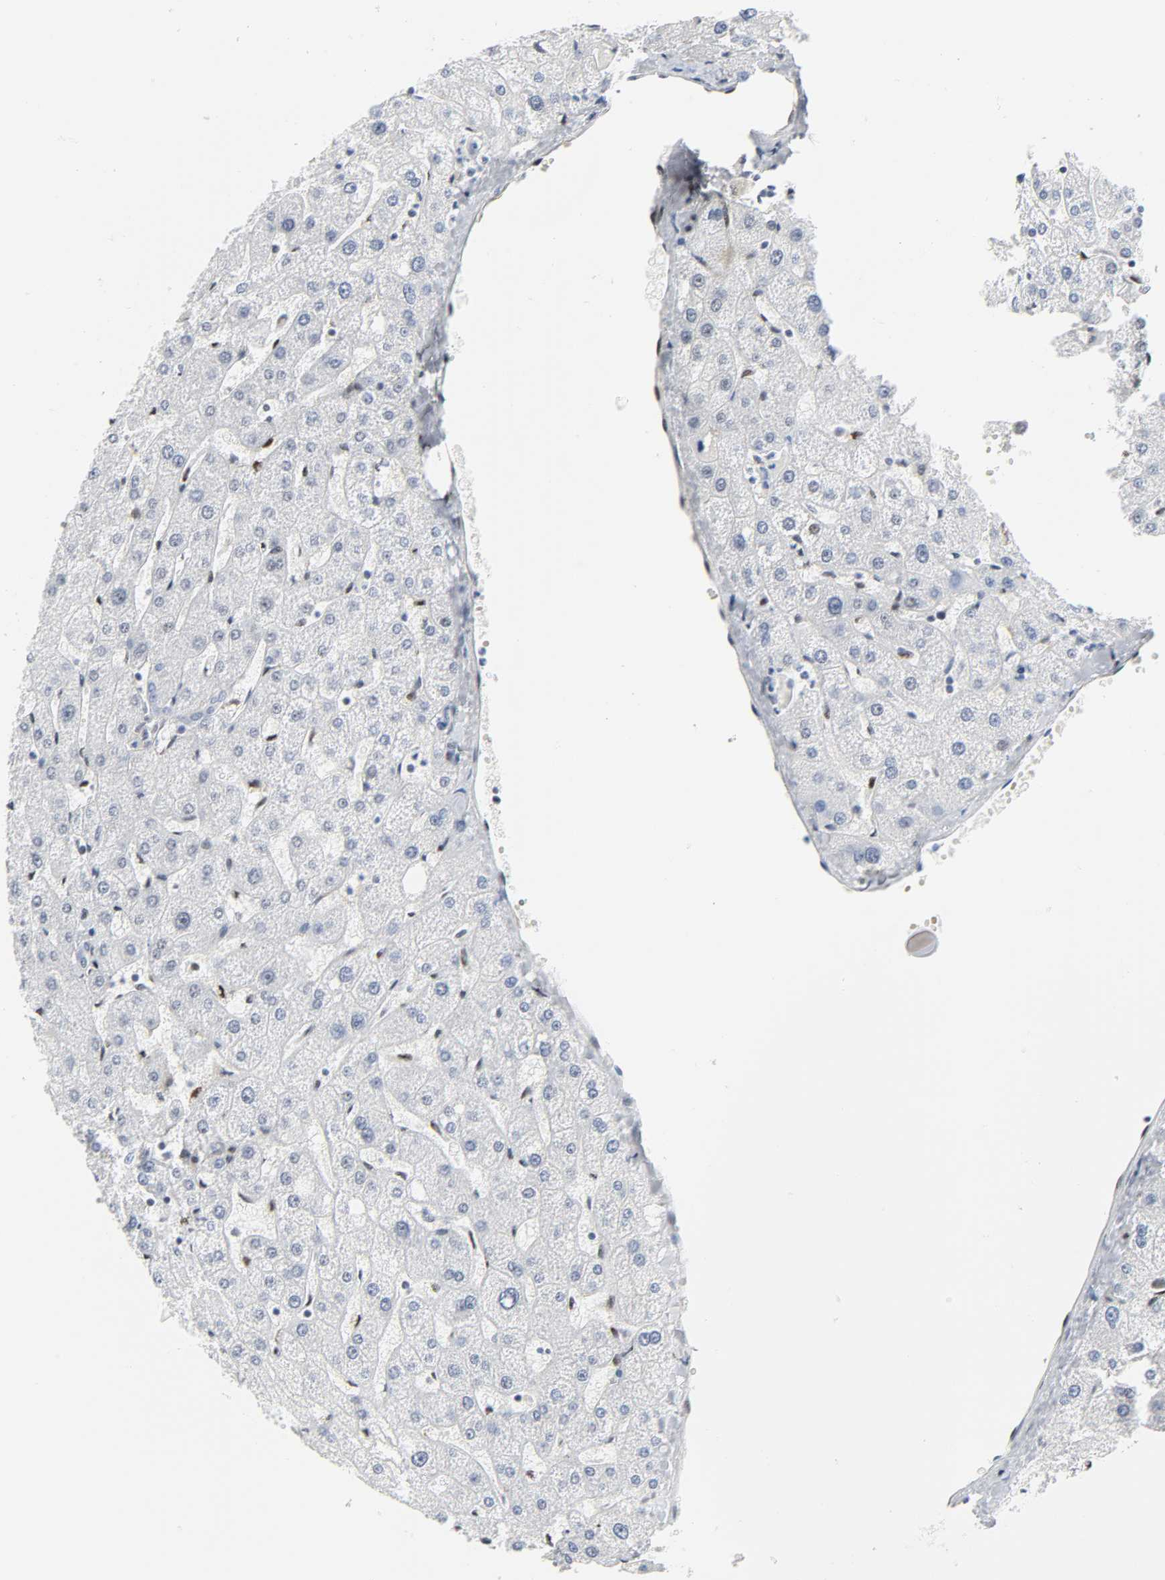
{"staining": {"intensity": "weak", "quantity": ">75%", "location": "cytoplasmic/membranous"}, "tissue": "liver", "cell_type": "Cholangiocytes", "image_type": "normal", "snomed": [{"axis": "morphology", "description": "Normal tissue, NOS"}, {"axis": "topography", "description": "Liver"}], "caption": "A histopathology image of liver stained for a protein reveals weak cytoplasmic/membranous brown staining in cholangiocytes. The staining is performed using DAB brown chromogen to label protein expression. The nuclei are counter-stained blue using hematoxylin.", "gene": "DOCK1", "patient": {"sex": "male", "age": 67}}